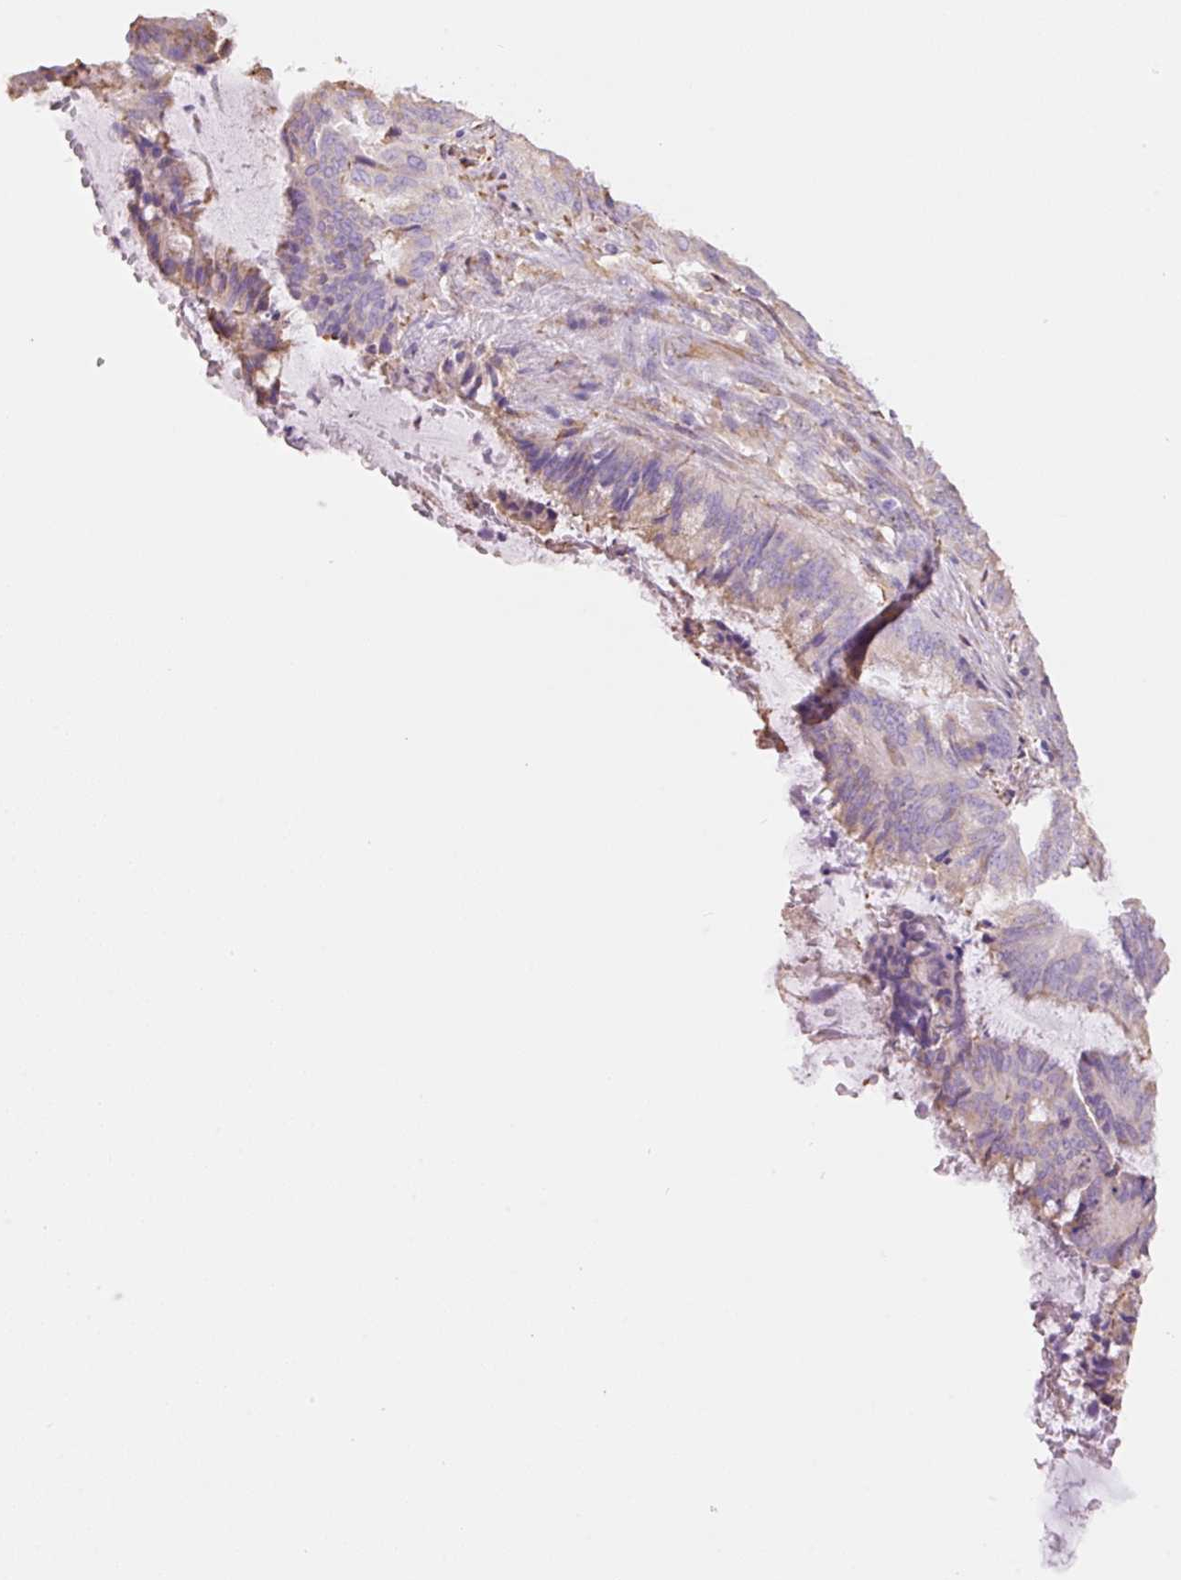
{"staining": {"intensity": "weak", "quantity": "<25%", "location": "cytoplasmic/membranous"}, "tissue": "endometrial cancer", "cell_type": "Tumor cells", "image_type": "cancer", "snomed": [{"axis": "morphology", "description": "Adenocarcinoma, NOS"}, {"axis": "topography", "description": "Endometrium"}], "caption": "IHC photomicrograph of neoplastic tissue: endometrial cancer stained with DAB (3,3'-diaminobenzidine) exhibits no significant protein expression in tumor cells.", "gene": "GCG", "patient": {"sex": "female", "age": 51}}